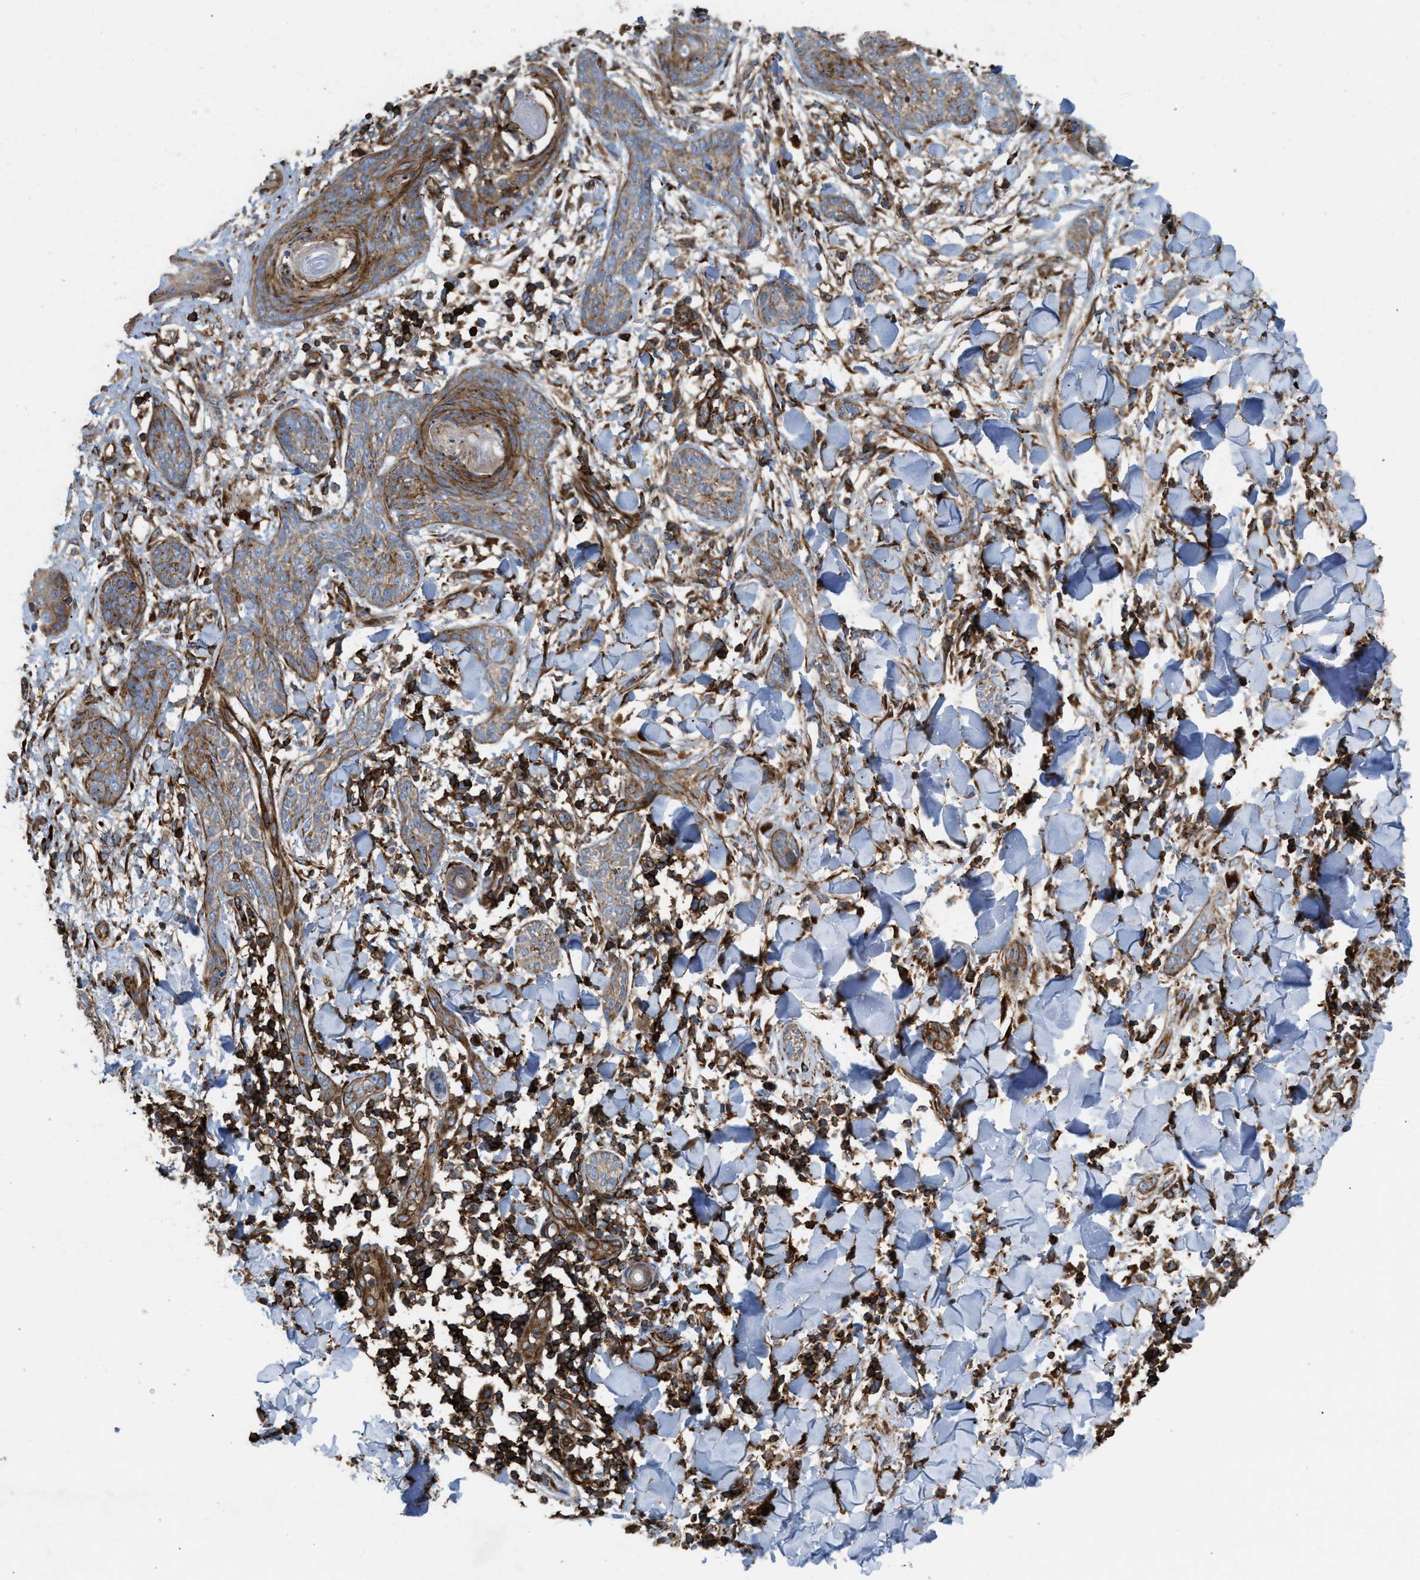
{"staining": {"intensity": "moderate", "quantity": ">75%", "location": "cytoplasmic/membranous"}, "tissue": "skin cancer", "cell_type": "Tumor cells", "image_type": "cancer", "snomed": [{"axis": "morphology", "description": "Basal cell carcinoma"}, {"axis": "topography", "description": "Skin"}], "caption": "There is medium levels of moderate cytoplasmic/membranous positivity in tumor cells of skin cancer (basal cell carcinoma), as demonstrated by immunohistochemical staining (brown color).", "gene": "EGLN1", "patient": {"sex": "female", "age": 59}}